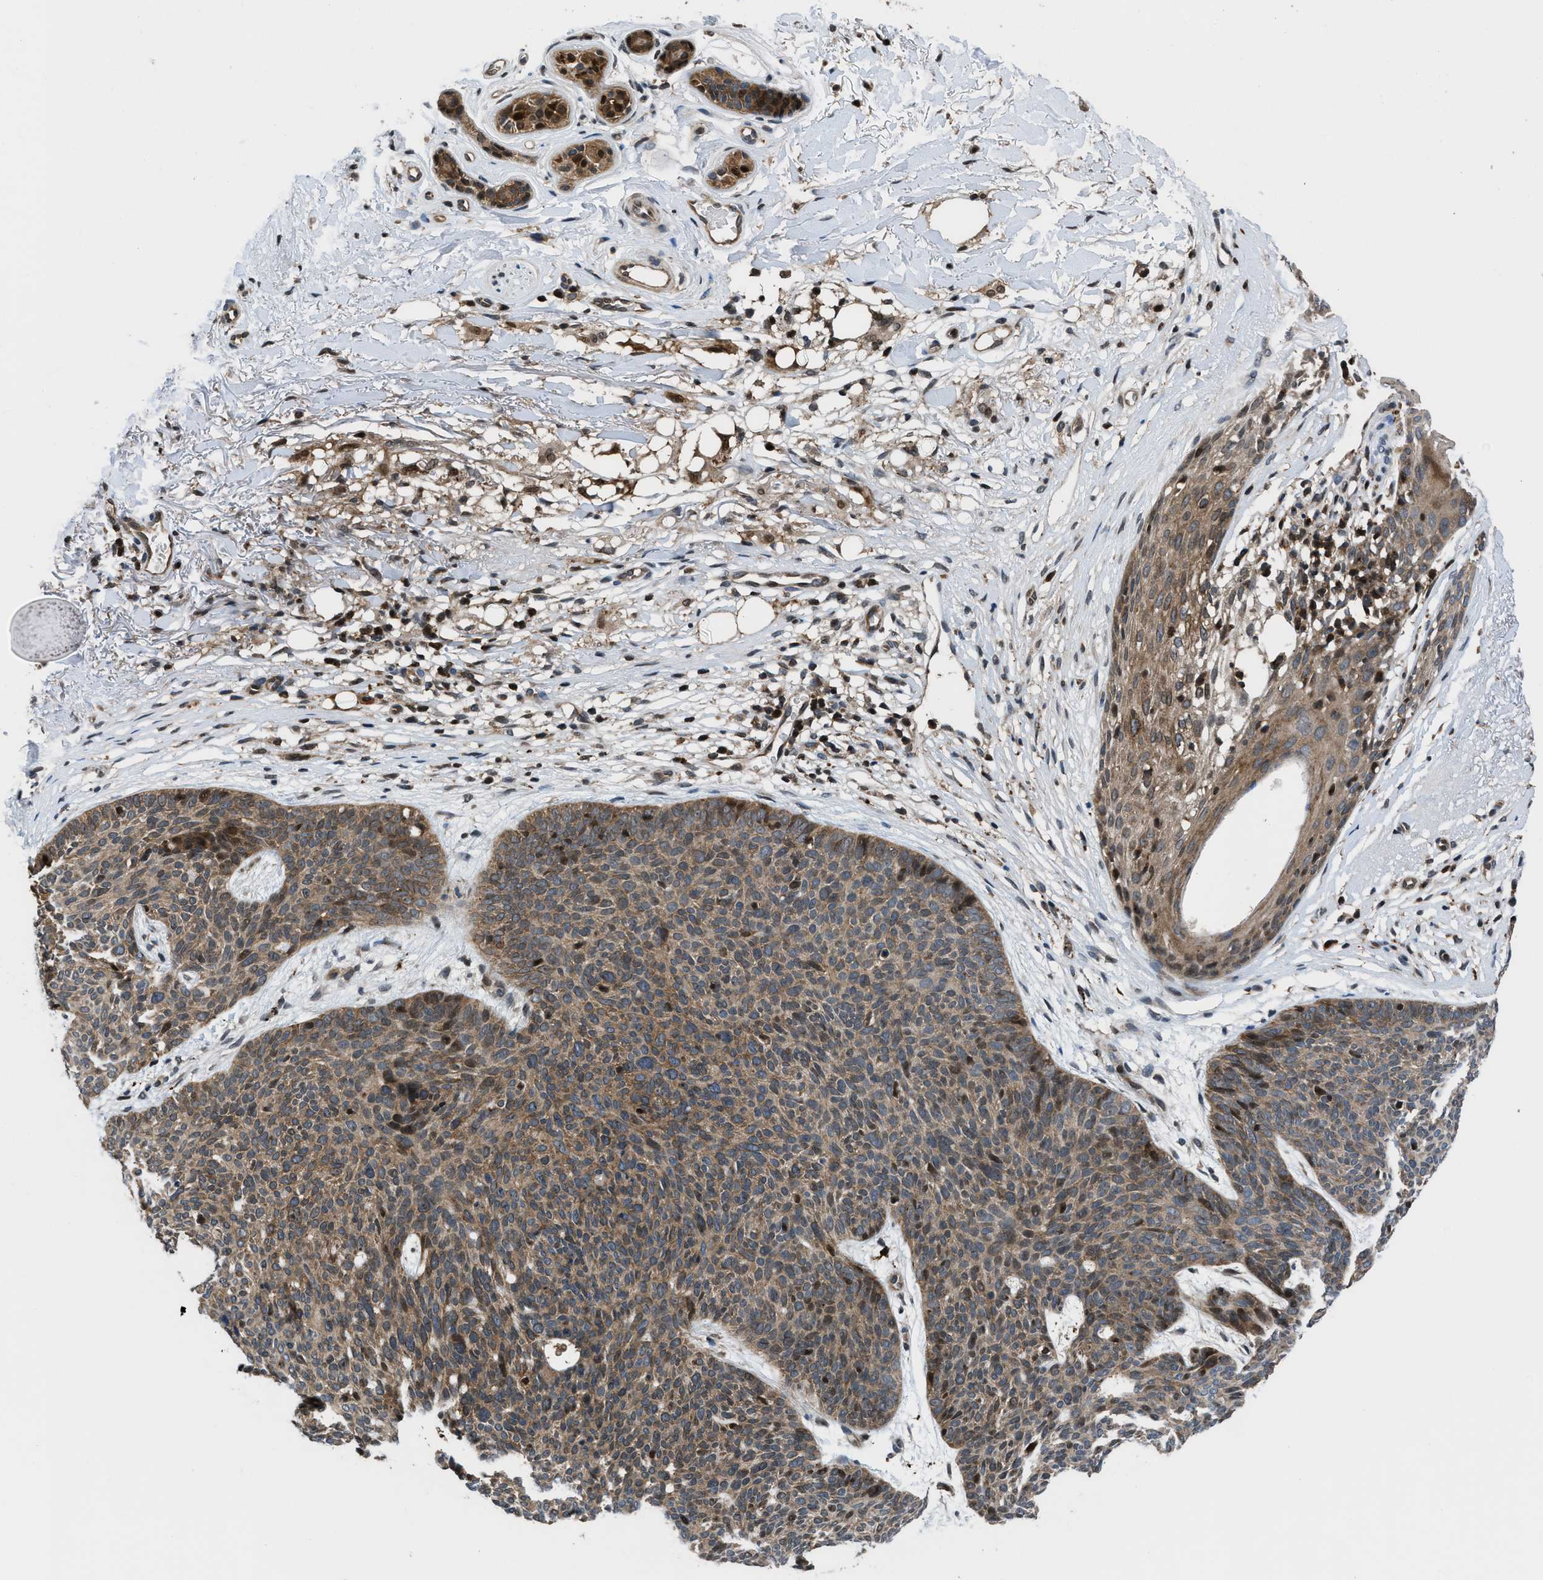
{"staining": {"intensity": "moderate", "quantity": ">75%", "location": "cytoplasmic/membranous,nuclear"}, "tissue": "skin cancer", "cell_type": "Tumor cells", "image_type": "cancer", "snomed": [{"axis": "morphology", "description": "Normal tissue, NOS"}, {"axis": "morphology", "description": "Basal cell carcinoma"}, {"axis": "topography", "description": "Skin"}], "caption": "Protein analysis of basal cell carcinoma (skin) tissue displays moderate cytoplasmic/membranous and nuclear expression in about >75% of tumor cells.", "gene": "CTBS", "patient": {"sex": "female", "age": 70}}